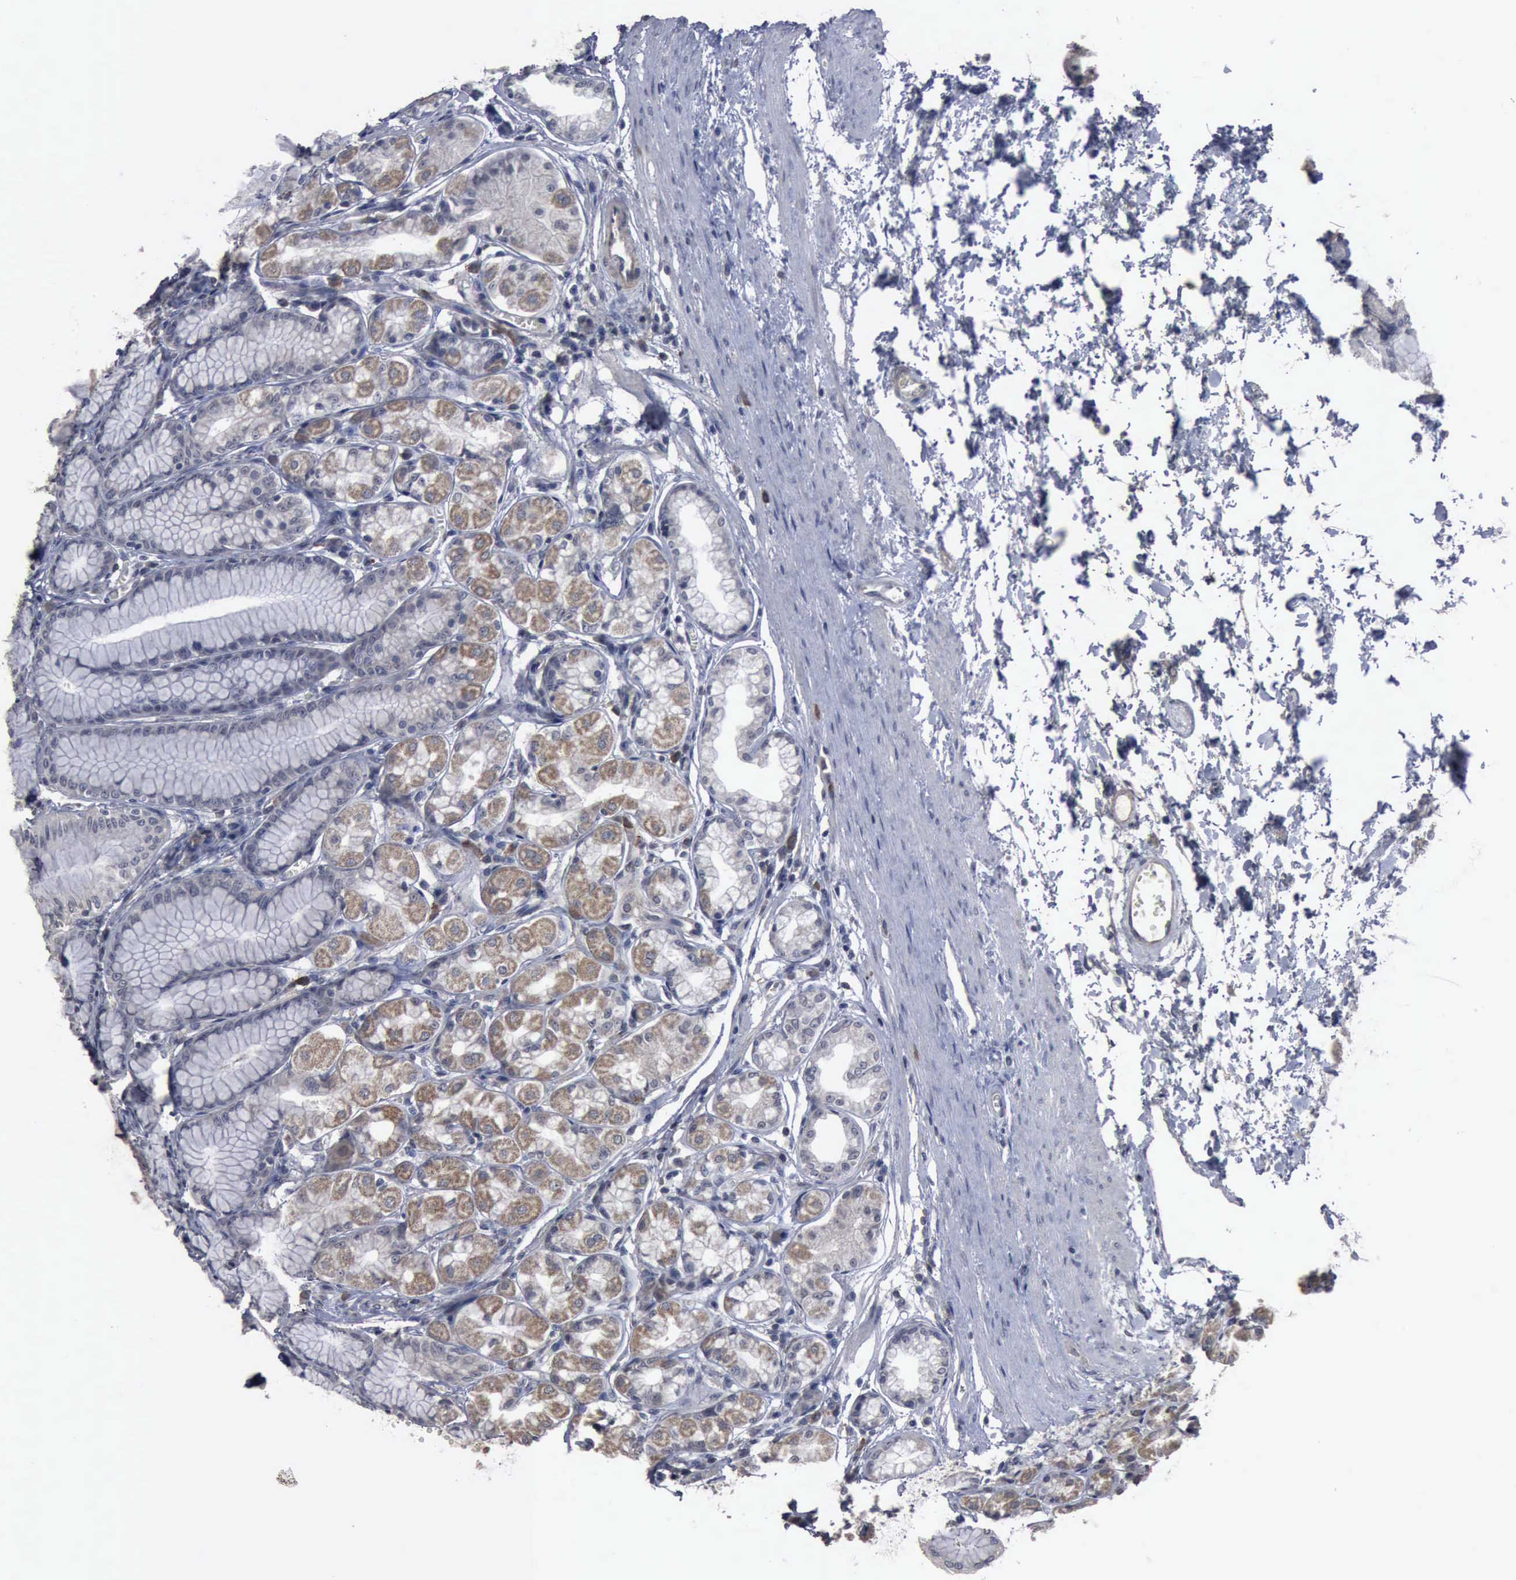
{"staining": {"intensity": "weak", "quantity": "25%-75%", "location": "cytoplasmic/membranous"}, "tissue": "stomach", "cell_type": "Glandular cells", "image_type": "normal", "snomed": [{"axis": "morphology", "description": "Normal tissue, NOS"}, {"axis": "topography", "description": "Stomach"}, {"axis": "topography", "description": "Stomach, lower"}], "caption": "IHC histopathology image of unremarkable human stomach stained for a protein (brown), which demonstrates low levels of weak cytoplasmic/membranous expression in approximately 25%-75% of glandular cells.", "gene": "MYO18B", "patient": {"sex": "male", "age": 76}}